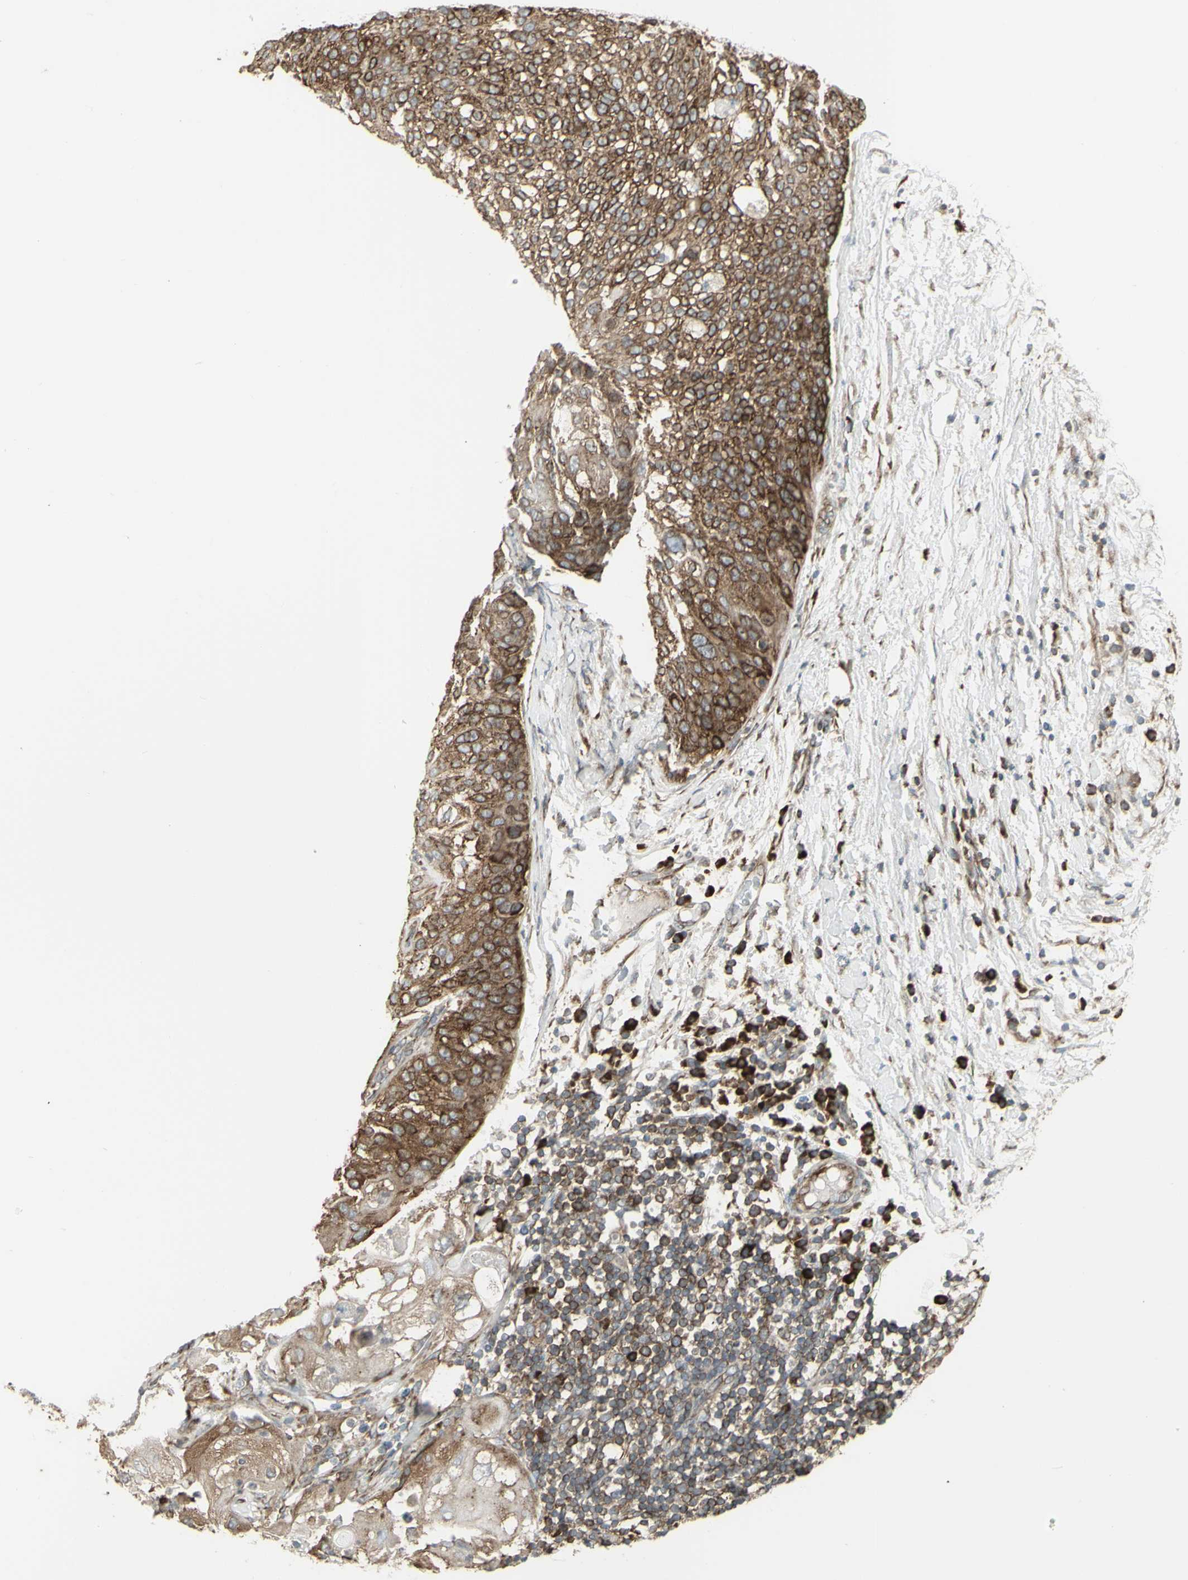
{"staining": {"intensity": "strong", "quantity": ">75%", "location": "cytoplasmic/membranous"}, "tissue": "lung cancer", "cell_type": "Tumor cells", "image_type": "cancer", "snomed": [{"axis": "morphology", "description": "Inflammation, NOS"}, {"axis": "morphology", "description": "Squamous cell carcinoma, NOS"}, {"axis": "topography", "description": "Lymph node"}, {"axis": "topography", "description": "Soft tissue"}, {"axis": "topography", "description": "Lung"}], "caption": "Immunohistochemical staining of human lung cancer (squamous cell carcinoma) shows high levels of strong cytoplasmic/membranous staining in about >75% of tumor cells. (Brightfield microscopy of DAB IHC at high magnification).", "gene": "FKBP3", "patient": {"sex": "male", "age": 66}}